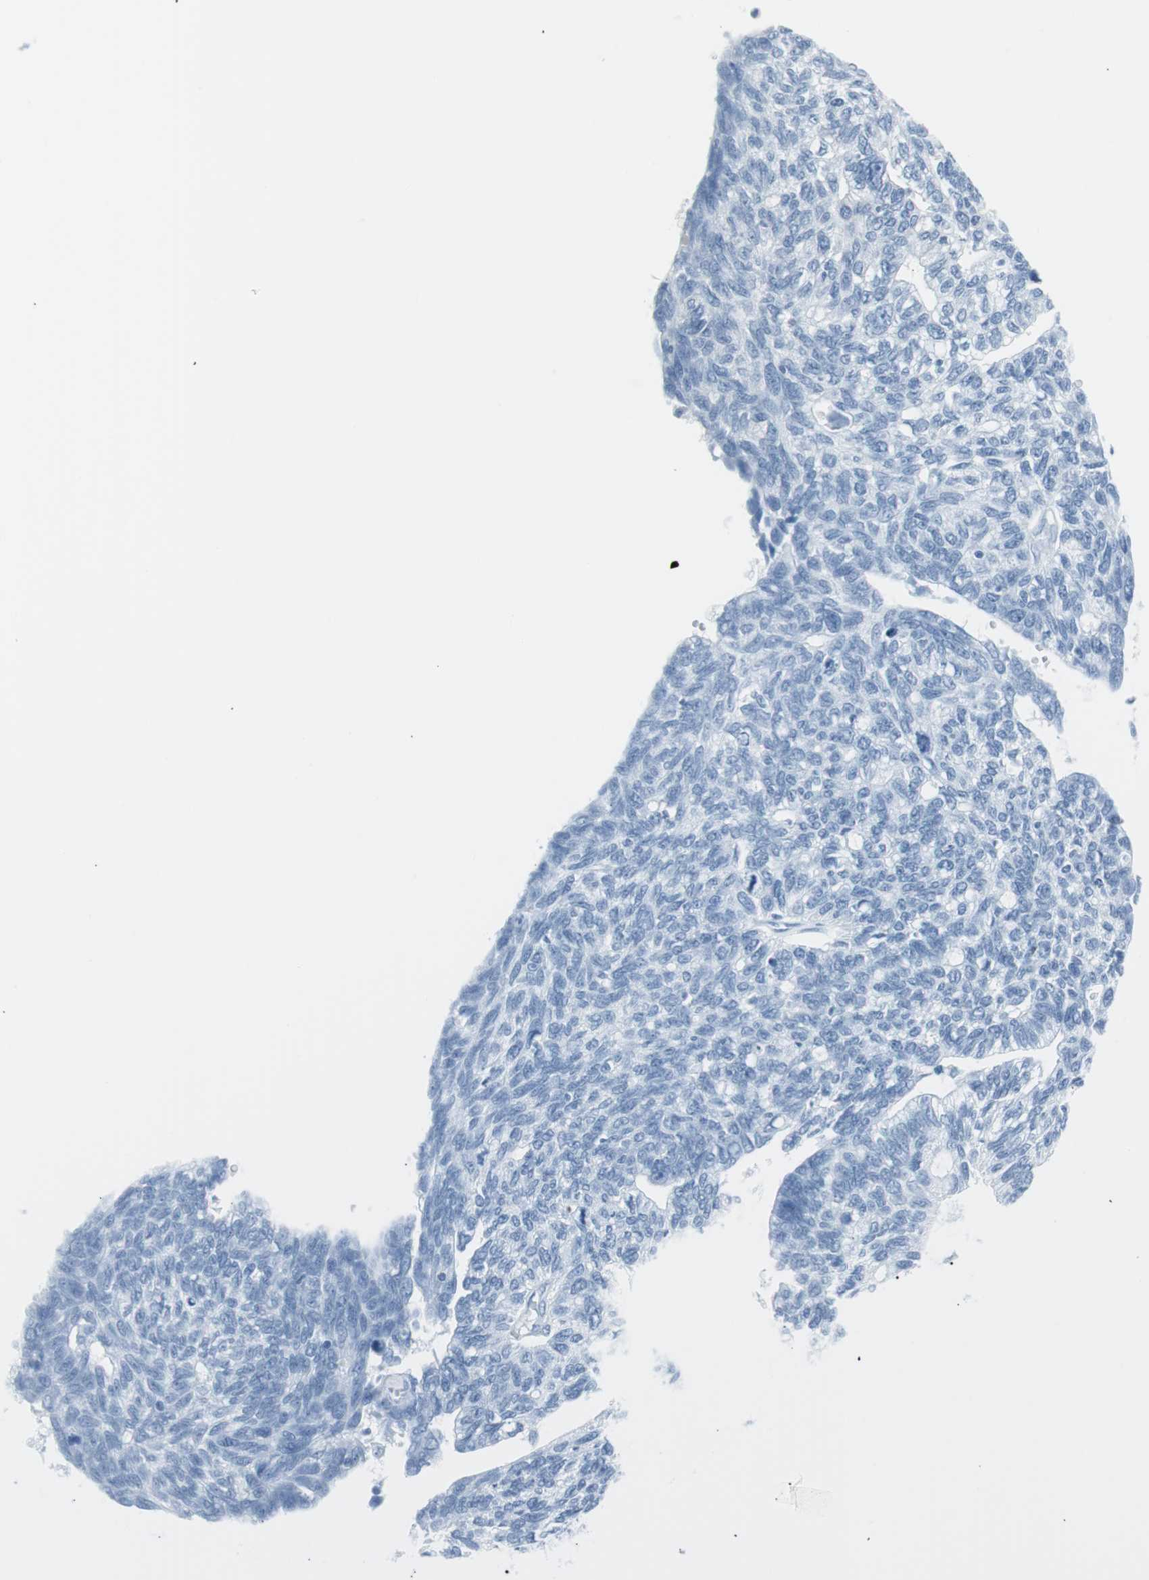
{"staining": {"intensity": "negative", "quantity": "none", "location": "none"}, "tissue": "ovarian cancer", "cell_type": "Tumor cells", "image_type": "cancer", "snomed": [{"axis": "morphology", "description": "Cystadenocarcinoma, serous, NOS"}, {"axis": "topography", "description": "Ovary"}], "caption": "Immunohistochemical staining of human ovarian serous cystadenocarcinoma exhibits no significant expression in tumor cells. (Brightfield microscopy of DAB IHC at high magnification).", "gene": "AGR2", "patient": {"sex": "female", "age": 79}}